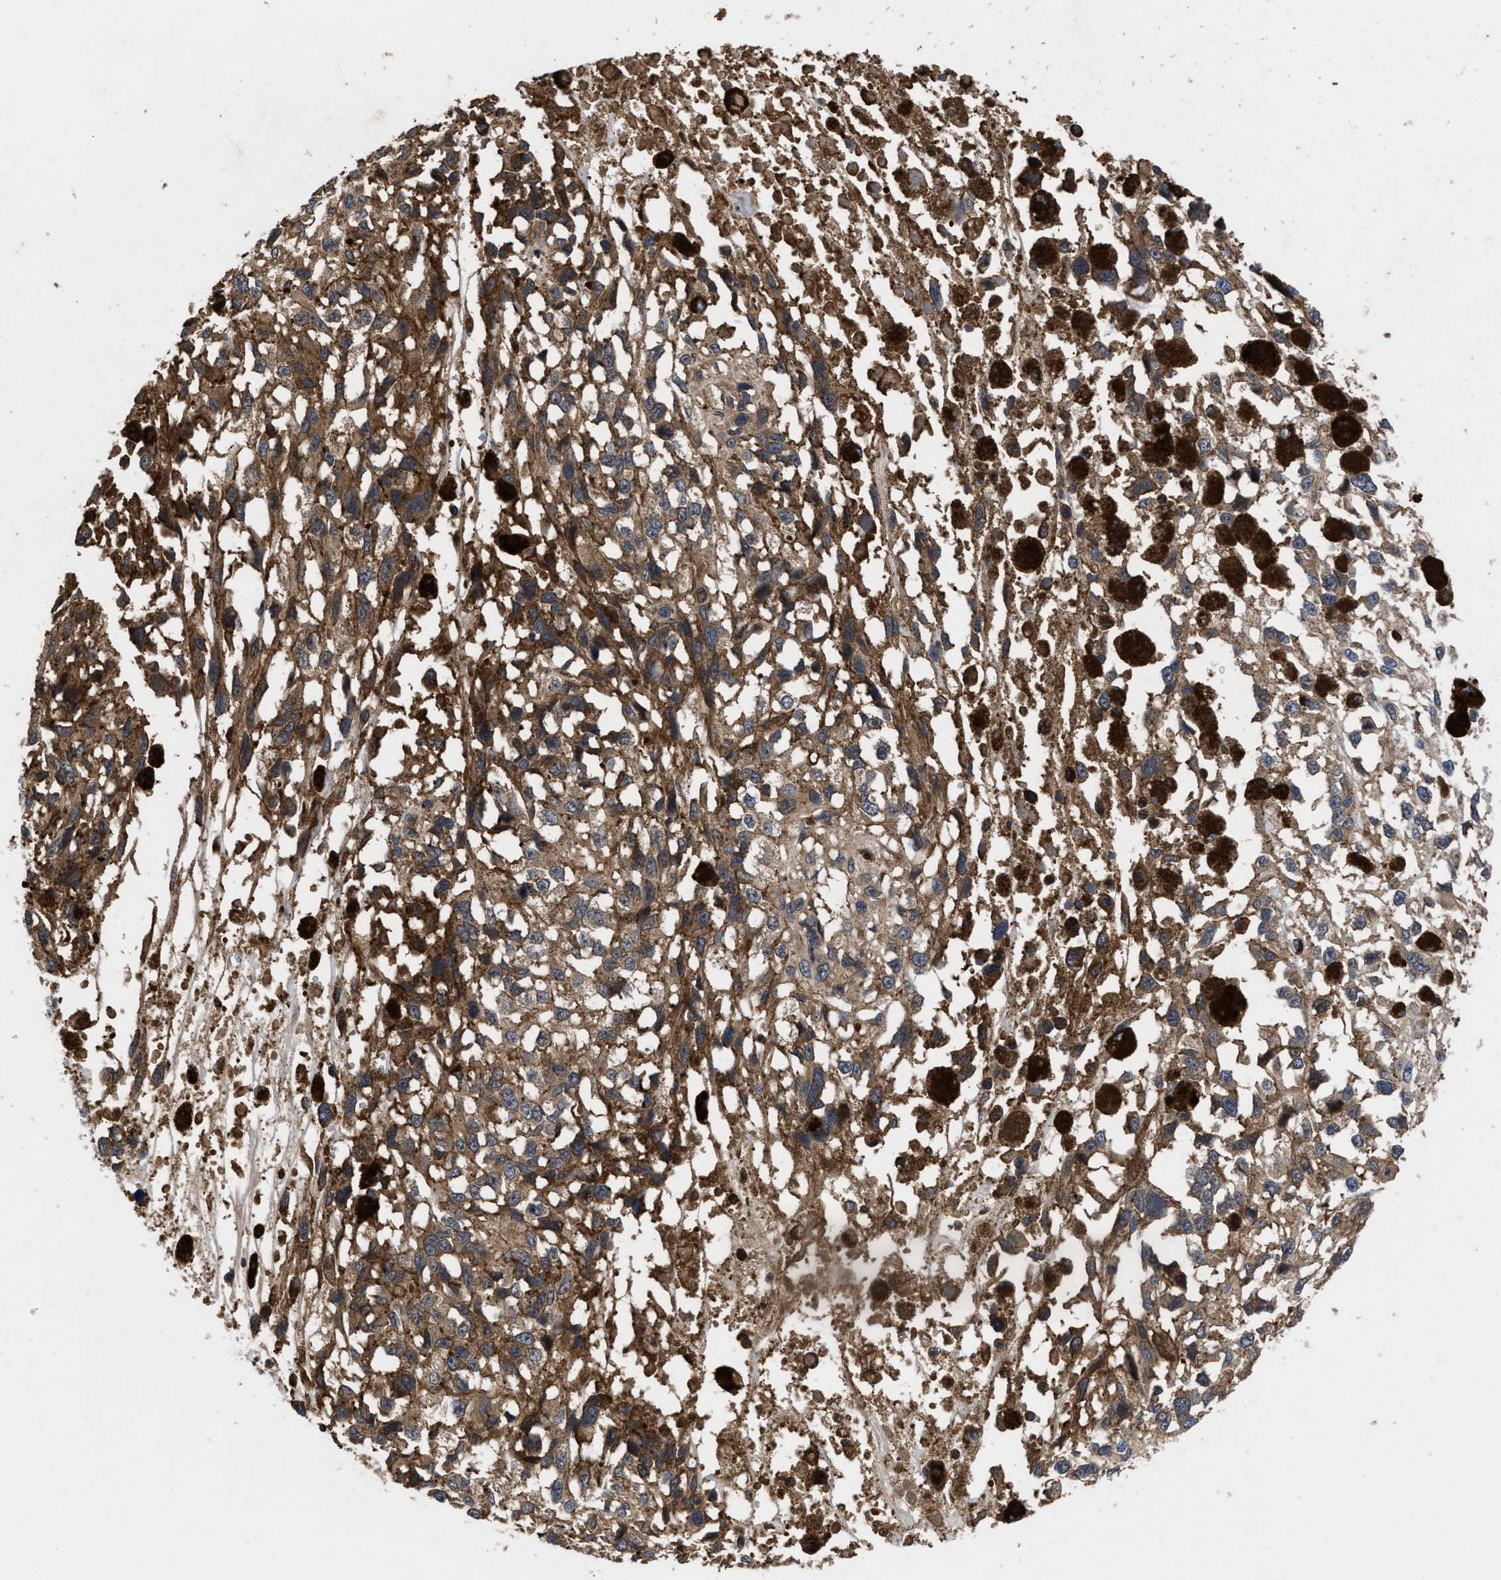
{"staining": {"intensity": "moderate", "quantity": ">75%", "location": "cytoplasmic/membranous"}, "tissue": "melanoma", "cell_type": "Tumor cells", "image_type": "cancer", "snomed": [{"axis": "morphology", "description": "Malignant melanoma, Metastatic site"}, {"axis": "topography", "description": "Lymph node"}], "caption": "Melanoma tissue displays moderate cytoplasmic/membranous expression in approximately >75% of tumor cells", "gene": "FAM200A", "patient": {"sex": "male", "age": 59}}